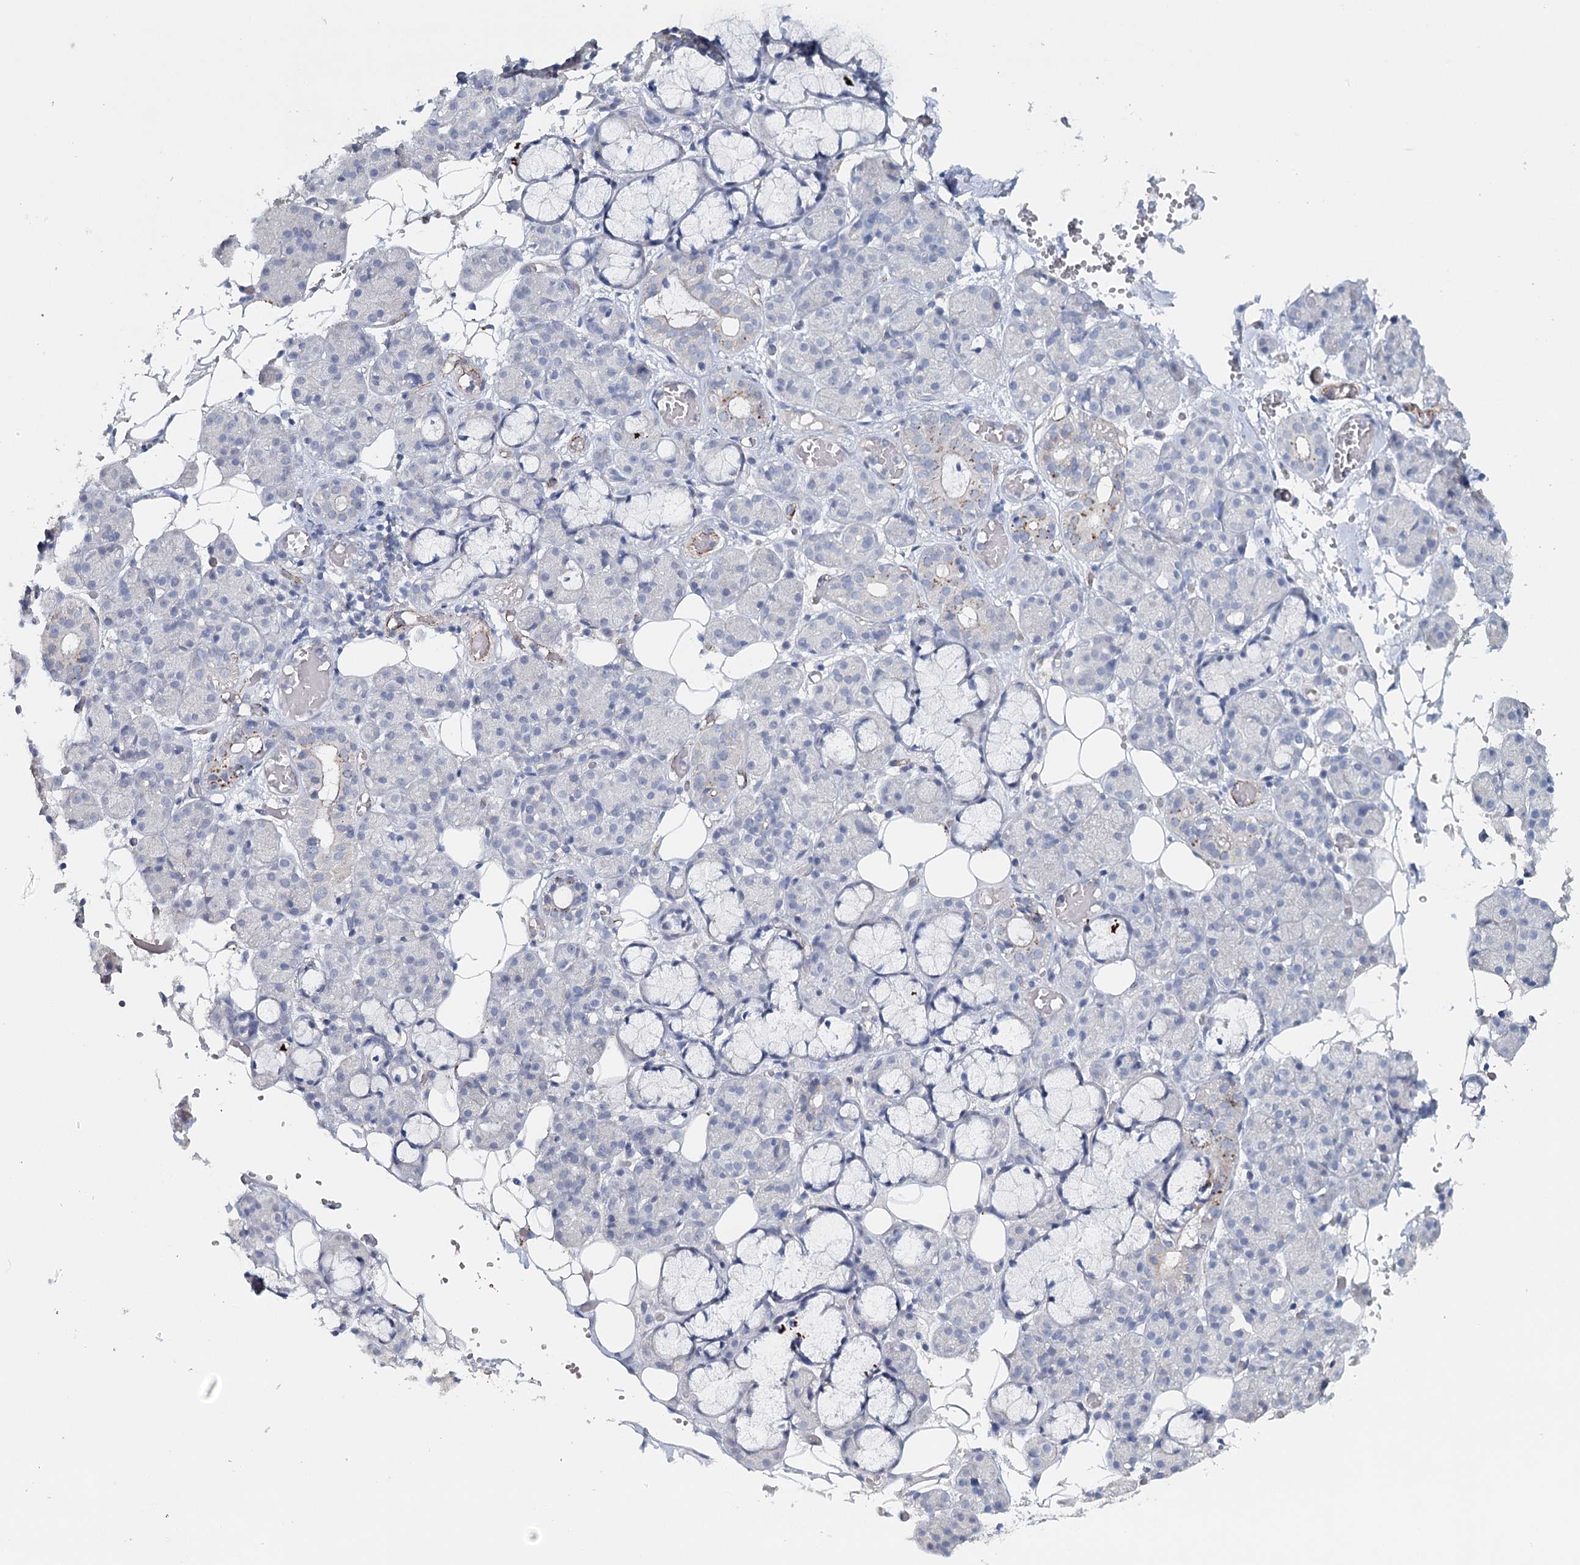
{"staining": {"intensity": "negative", "quantity": "none", "location": "none"}, "tissue": "salivary gland", "cell_type": "Glandular cells", "image_type": "normal", "snomed": [{"axis": "morphology", "description": "Normal tissue, NOS"}, {"axis": "topography", "description": "Salivary gland"}], "caption": "Immunohistochemical staining of normal salivary gland reveals no significant staining in glandular cells. (DAB immunohistochemistry visualized using brightfield microscopy, high magnification).", "gene": "SYNPO", "patient": {"sex": "male", "age": 63}}